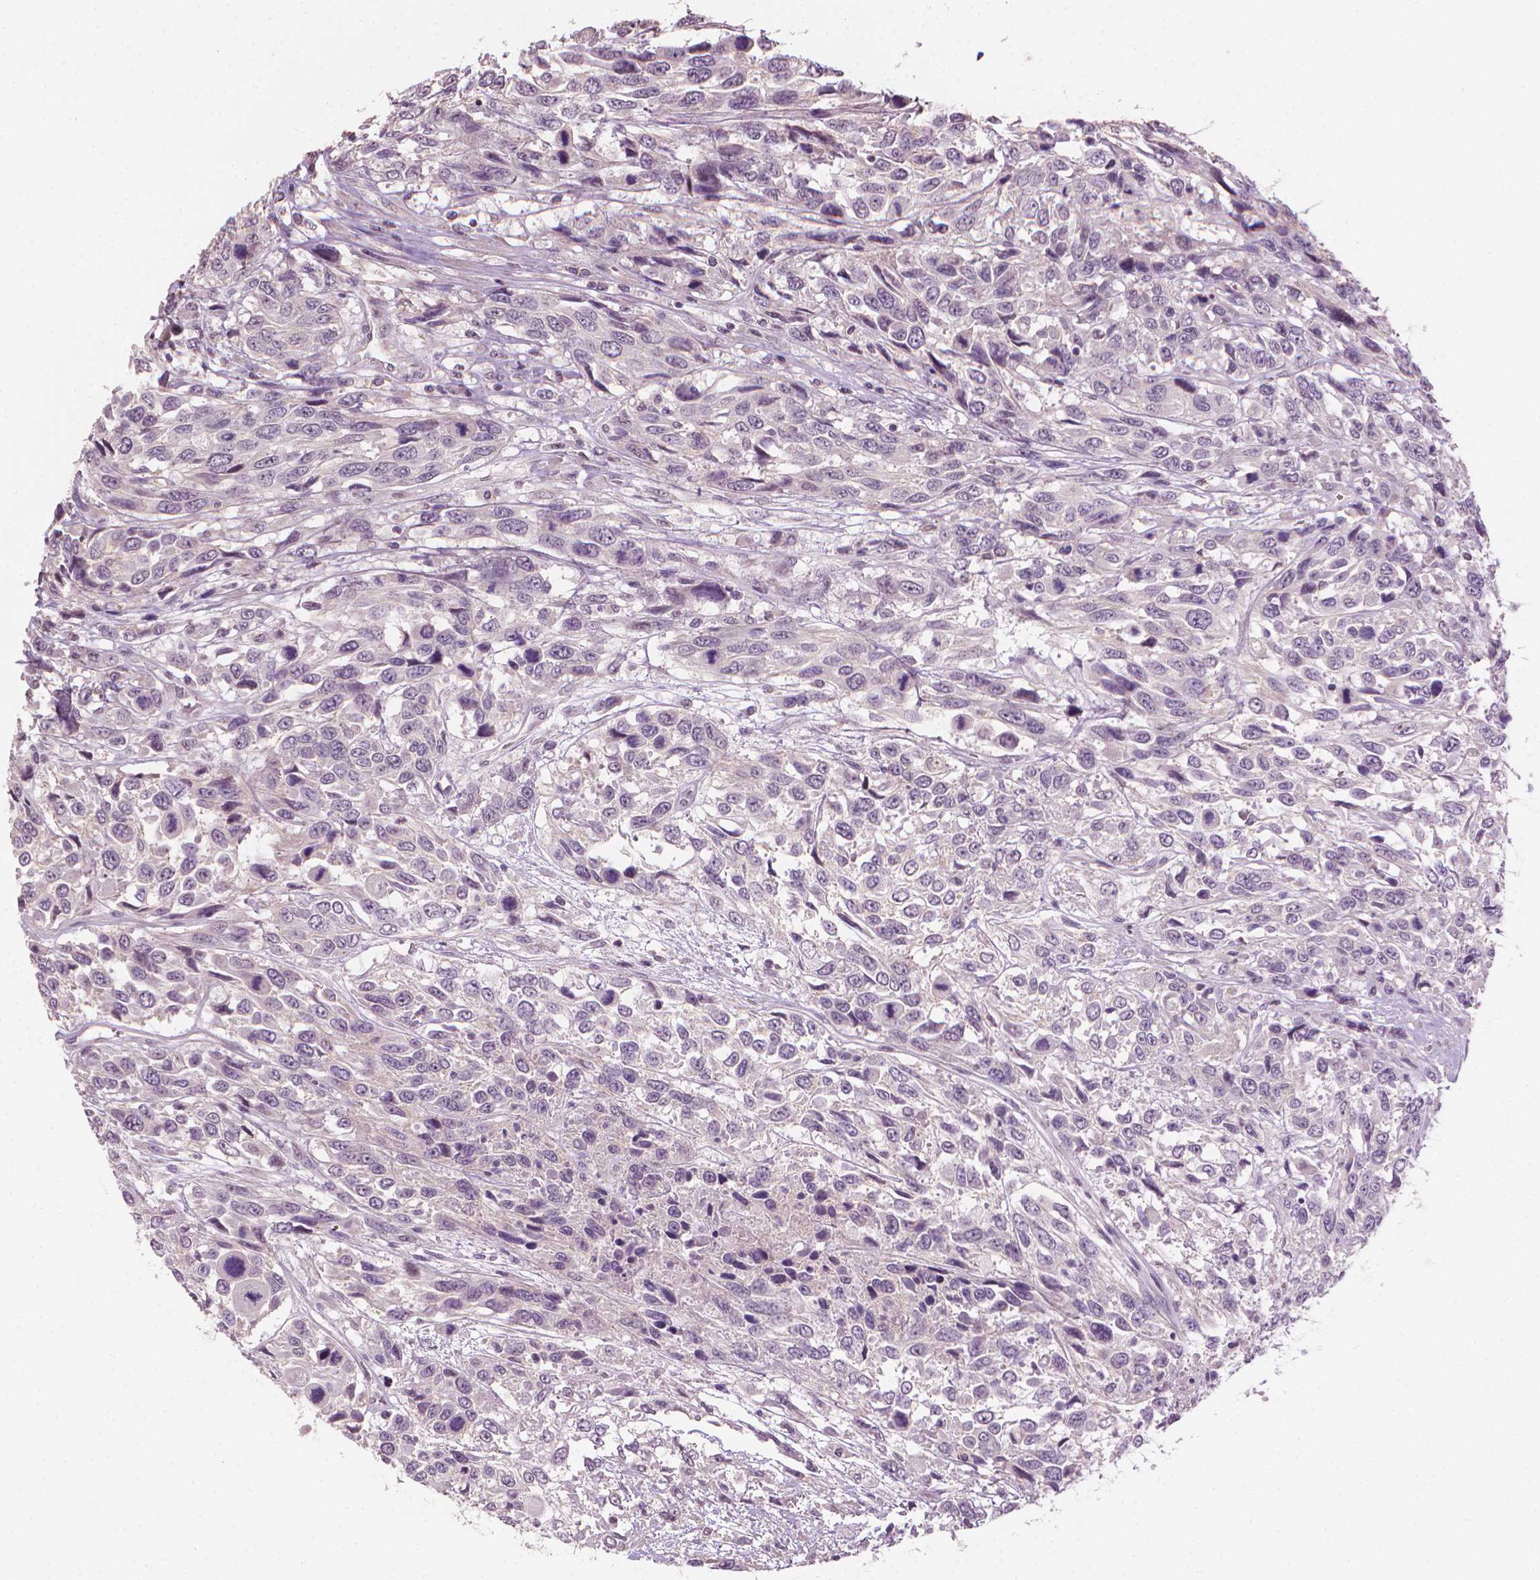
{"staining": {"intensity": "negative", "quantity": "none", "location": "none"}, "tissue": "urothelial cancer", "cell_type": "Tumor cells", "image_type": "cancer", "snomed": [{"axis": "morphology", "description": "Urothelial carcinoma, High grade"}, {"axis": "topography", "description": "Urinary bladder"}], "caption": "The image shows no significant positivity in tumor cells of urothelial cancer.", "gene": "SAXO2", "patient": {"sex": "female", "age": 70}}